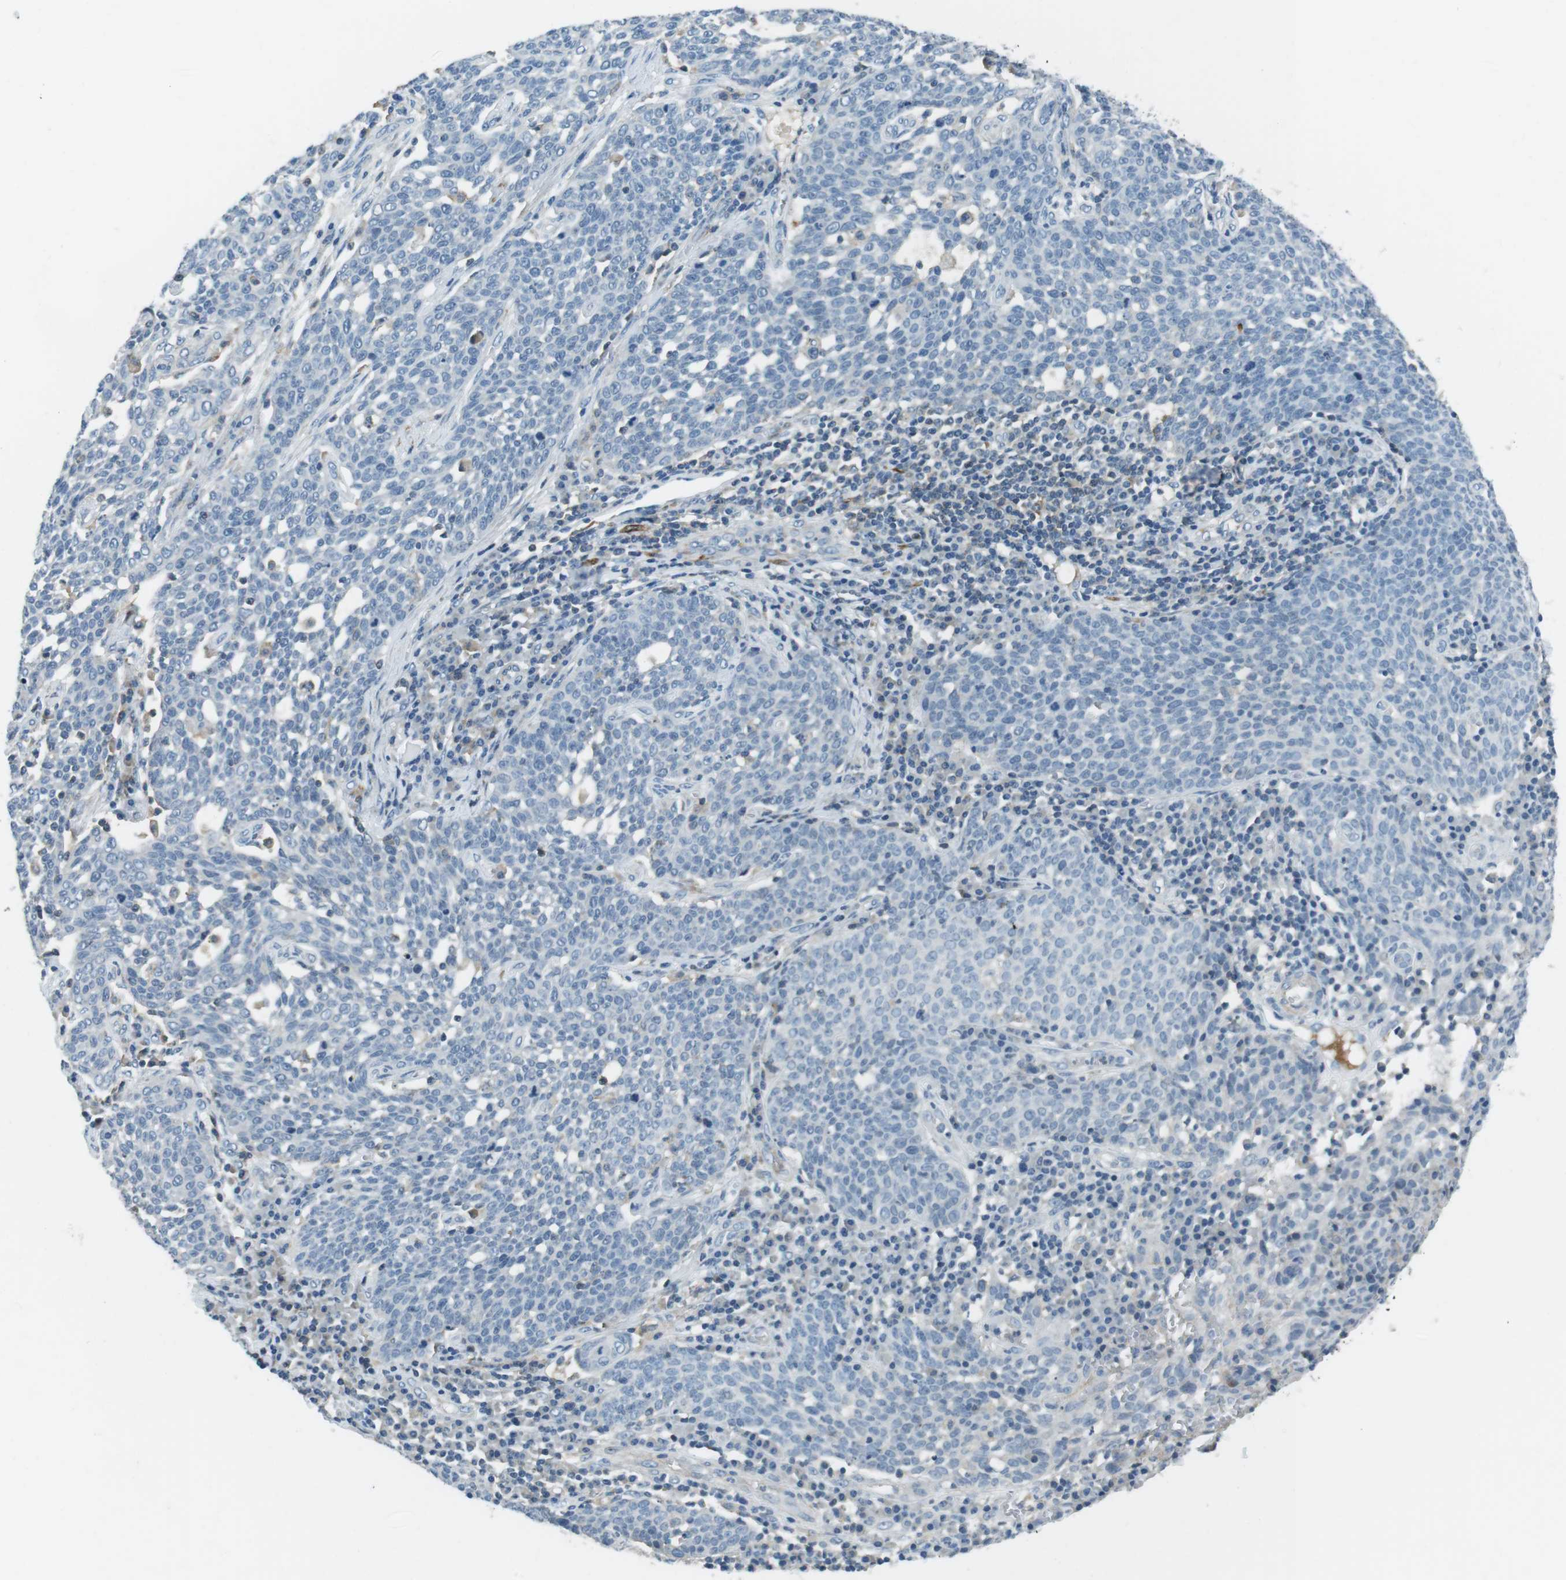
{"staining": {"intensity": "negative", "quantity": "none", "location": "none"}, "tissue": "cervical cancer", "cell_type": "Tumor cells", "image_type": "cancer", "snomed": [{"axis": "morphology", "description": "Squamous cell carcinoma, NOS"}, {"axis": "topography", "description": "Cervix"}], "caption": "Immunohistochemical staining of human cervical cancer reveals no significant staining in tumor cells.", "gene": "ARVCF", "patient": {"sex": "female", "age": 34}}